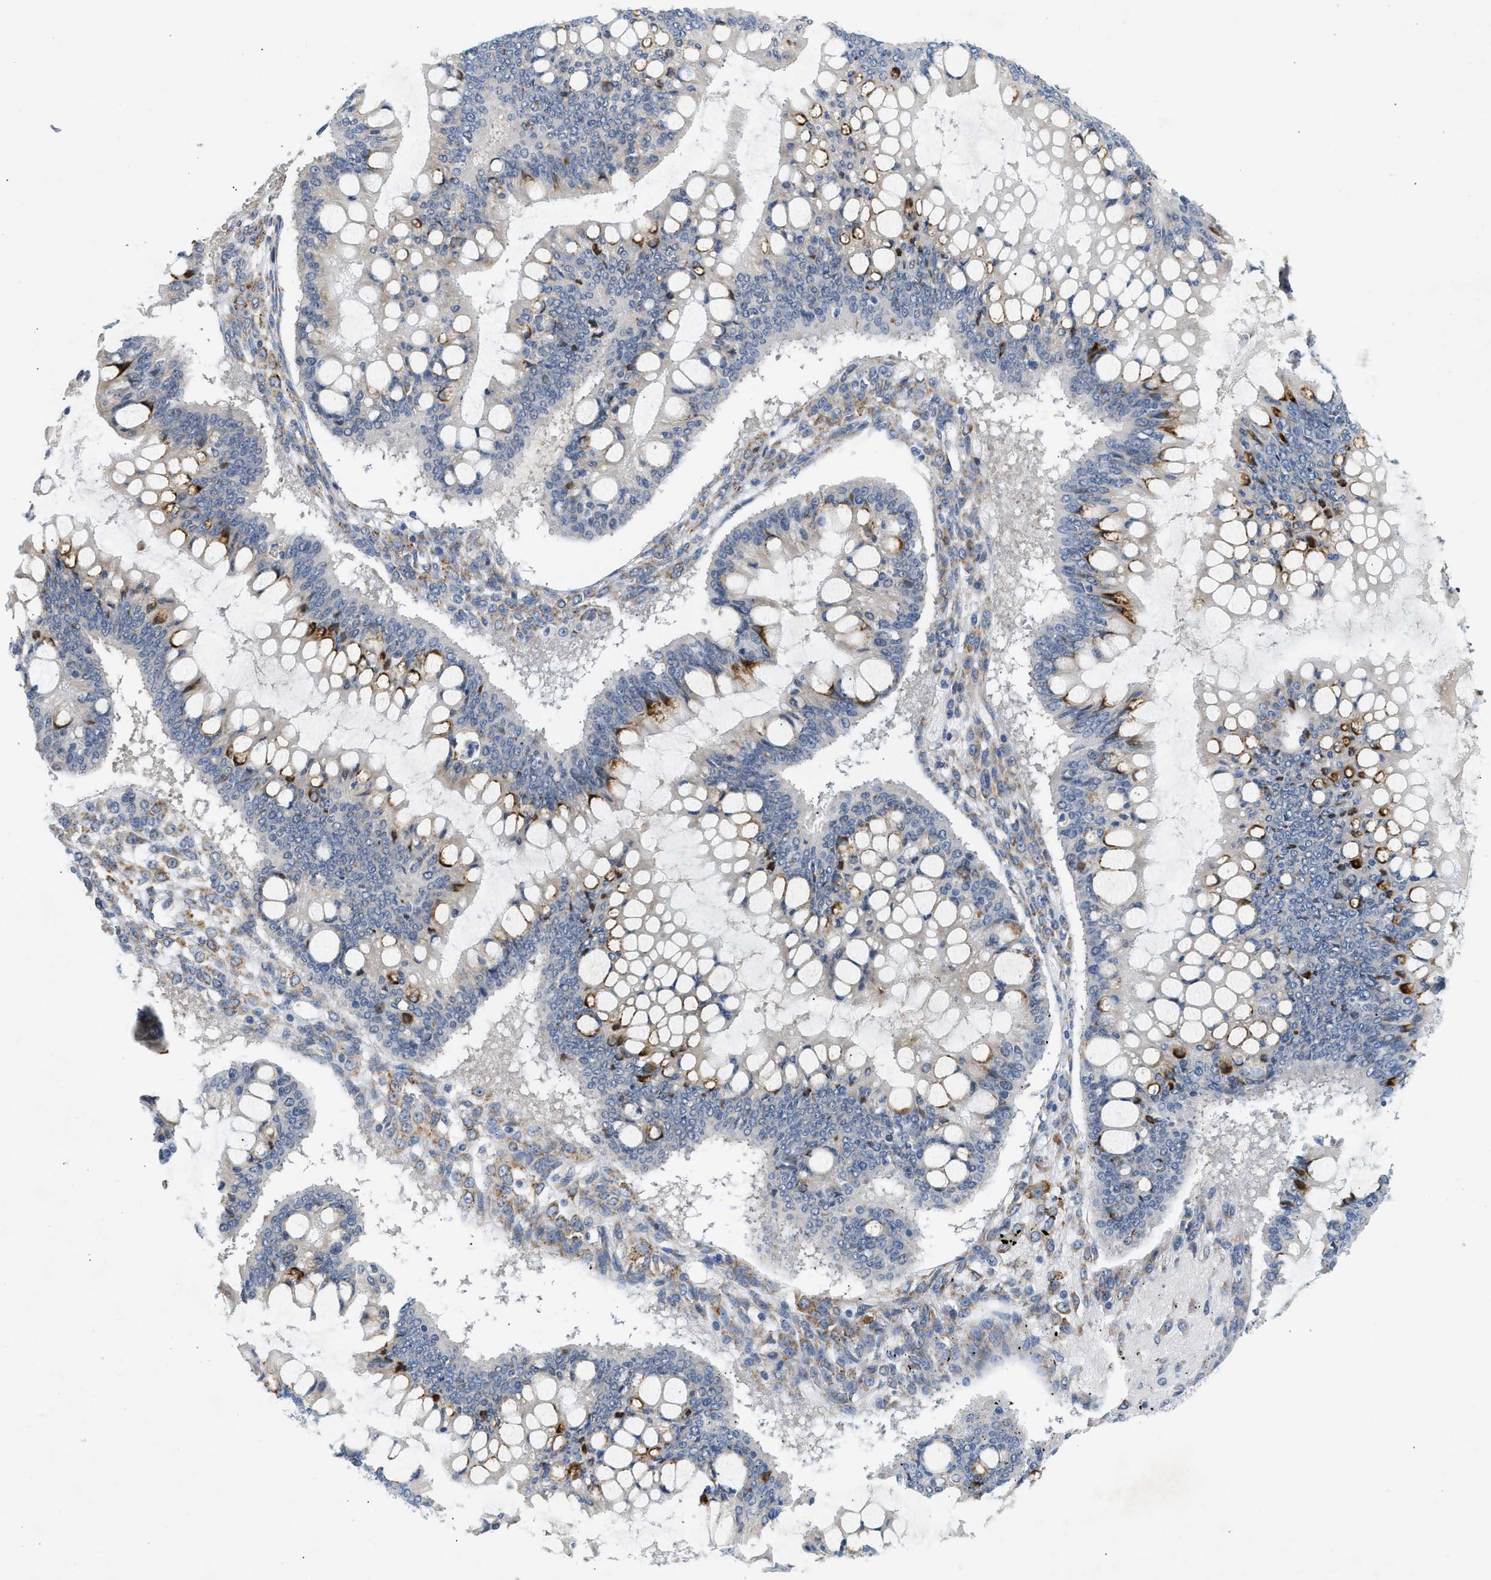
{"staining": {"intensity": "strong", "quantity": "25%-75%", "location": "cytoplasmic/membranous"}, "tissue": "ovarian cancer", "cell_type": "Tumor cells", "image_type": "cancer", "snomed": [{"axis": "morphology", "description": "Cystadenocarcinoma, mucinous, NOS"}, {"axis": "topography", "description": "Ovary"}], "caption": "IHC photomicrograph of neoplastic tissue: human ovarian cancer (mucinous cystadenocarcinoma) stained using immunohistochemistry demonstrates high levels of strong protein expression localized specifically in the cytoplasmic/membranous of tumor cells, appearing as a cytoplasmic/membranous brown color.", "gene": "KCNC2", "patient": {"sex": "female", "age": 73}}